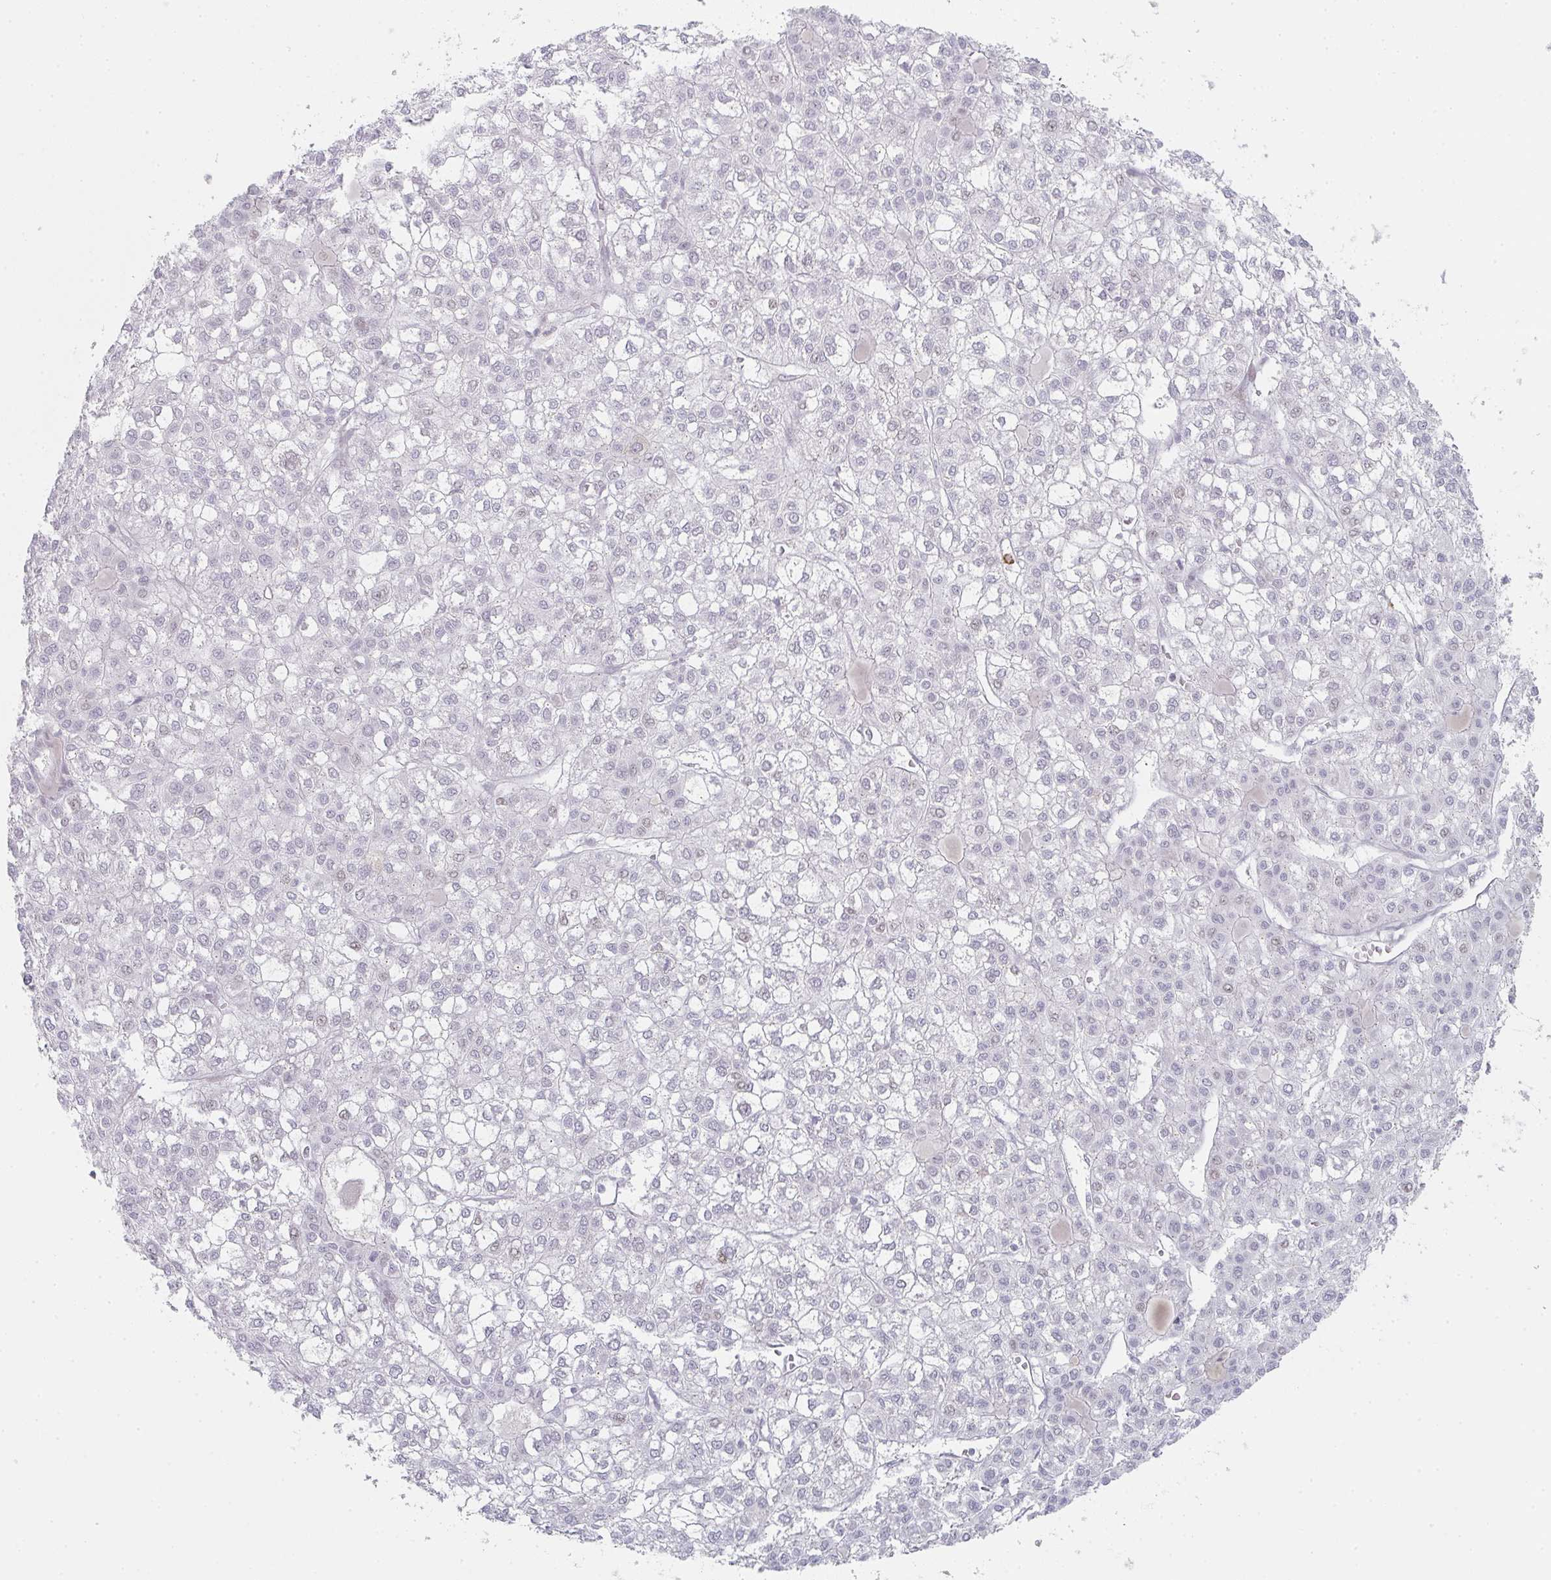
{"staining": {"intensity": "negative", "quantity": "none", "location": "none"}, "tissue": "liver cancer", "cell_type": "Tumor cells", "image_type": "cancer", "snomed": [{"axis": "morphology", "description": "Carcinoma, Hepatocellular, NOS"}, {"axis": "topography", "description": "Liver"}], "caption": "A high-resolution micrograph shows immunohistochemistry (IHC) staining of liver cancer, which shows no significant expression in tumor cells.", "gene": "LIN54", "patient": {"sex": "female", "age": 43}}